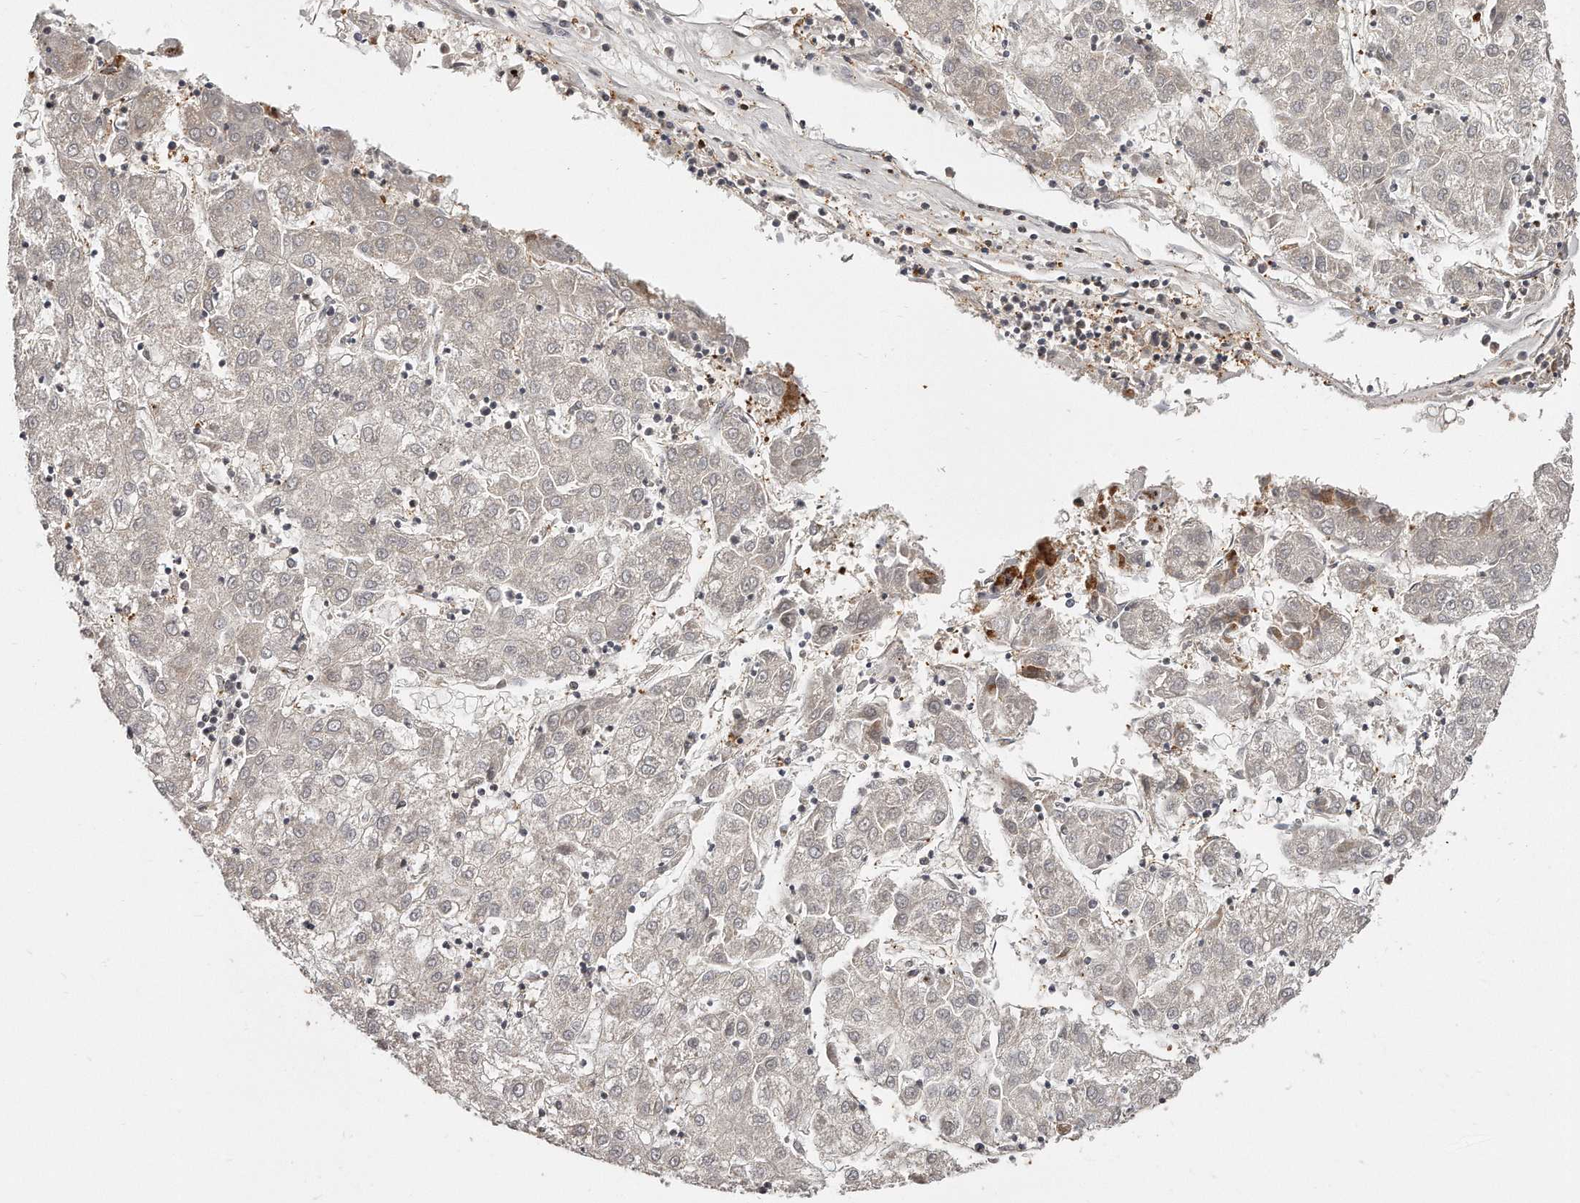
{"staining": {"intensity": "negative", "quantity": "none", "location": "none"}, "tissue": "liver cancer", "cell_type": "Tumor cells", "image_type": "cancer", "snomed": [{"axis": "morphology", "description": "Carcinoma, Hepatocellular, NOS"}, {"axis": "topography", "description": "Liver"}], "caption": "This is an immunohistochemistry (IHC) image of human liver hepatocellular carcinoma. There is no expression in tumor cells.", "gene": "CAP1", "patient": {"sex": "male", "age": 72}}